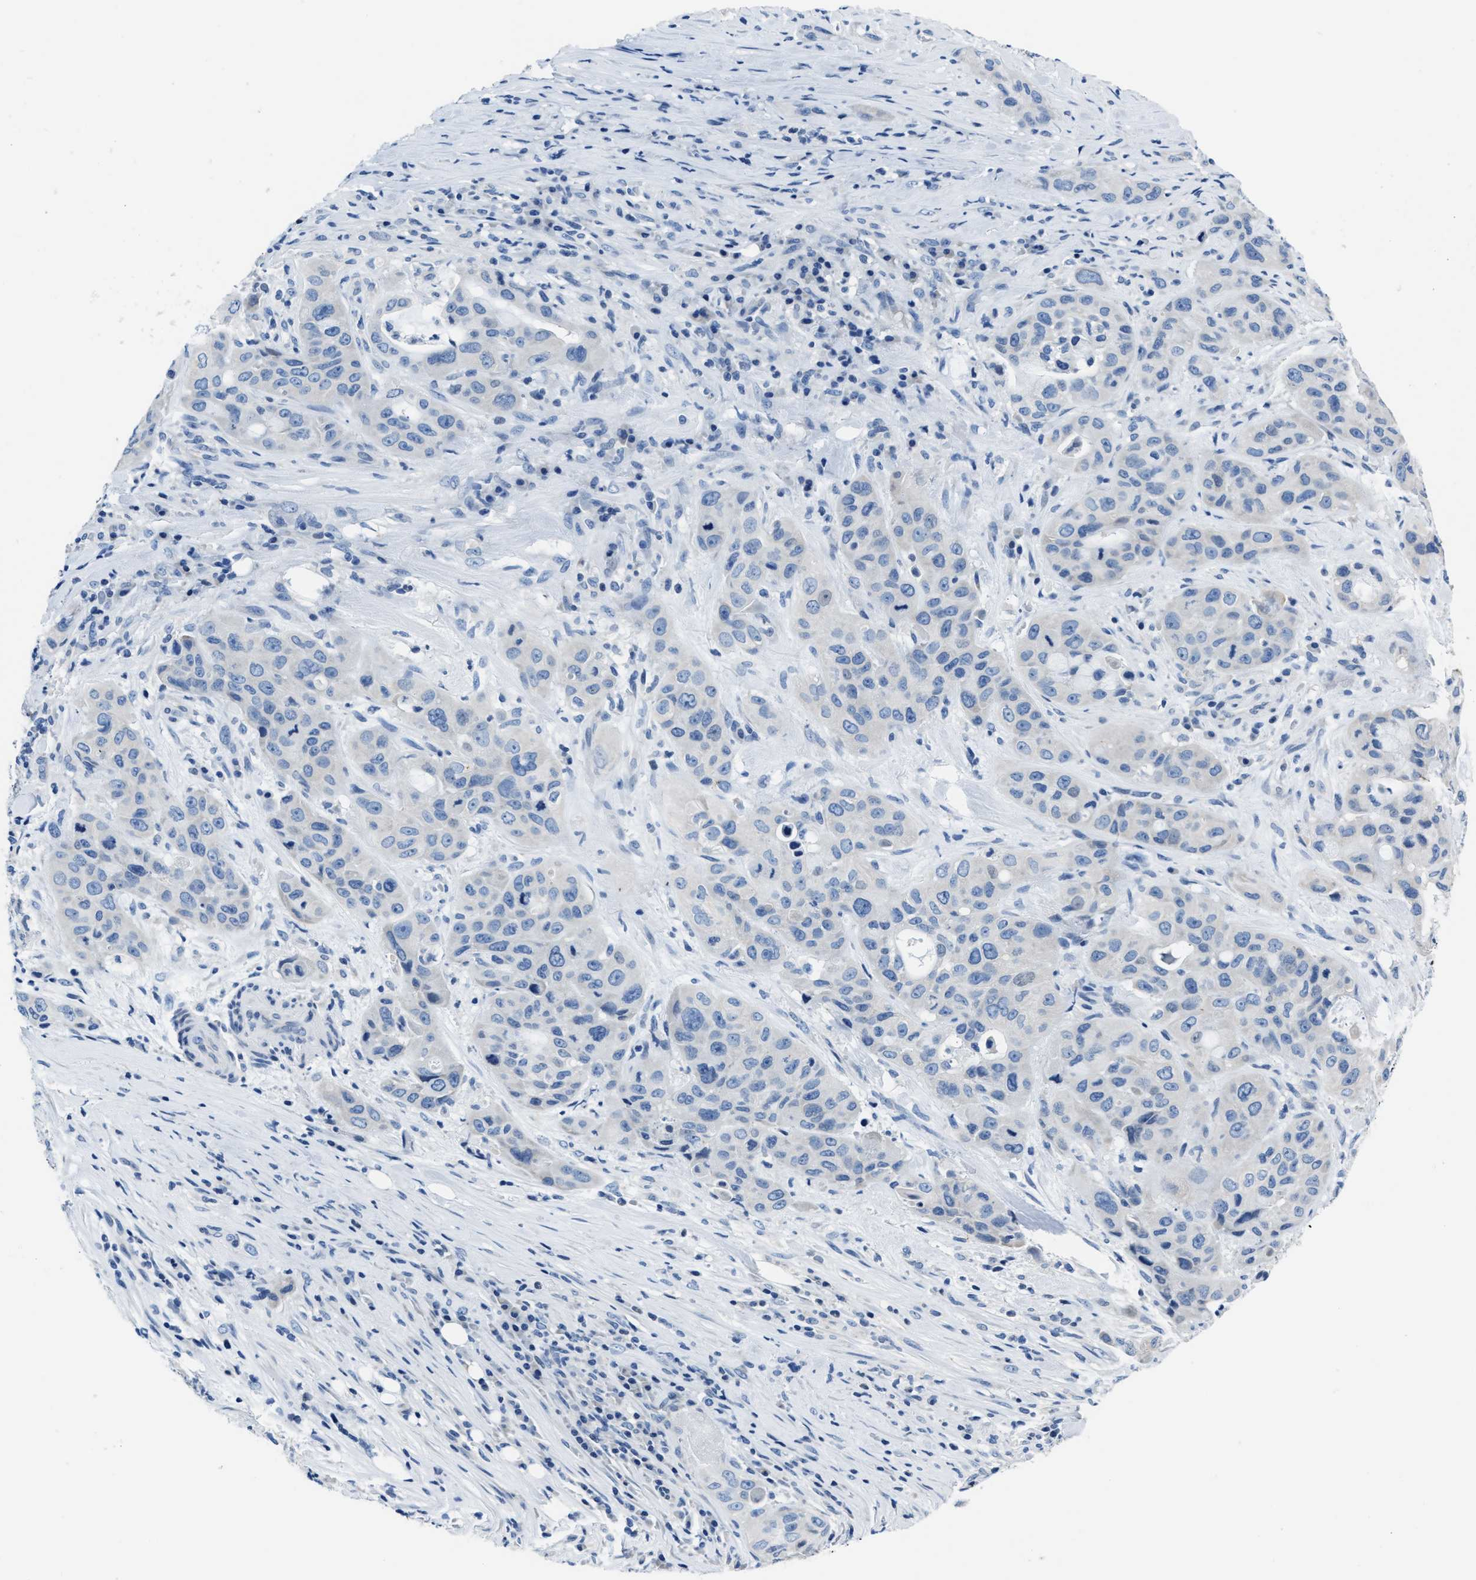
{"staining": {"intensity": "negative", "quantity": "none", "location": "none"}, "tissue": "pancreatic cancer", "cell_type": "Tumor cells", "image_type": "cancer", "snomed": [{"axis": "morphology", "description": "Adenocarcinoma, NOS"}, {"axis": "topography", "description": "Pancreas"}], "caption": "The photomicrograph exhibits no staining of tumor cells in pancreatic cancer.", "gene": "ASZ1", "patient": {"sex": "male", "age": 53}}